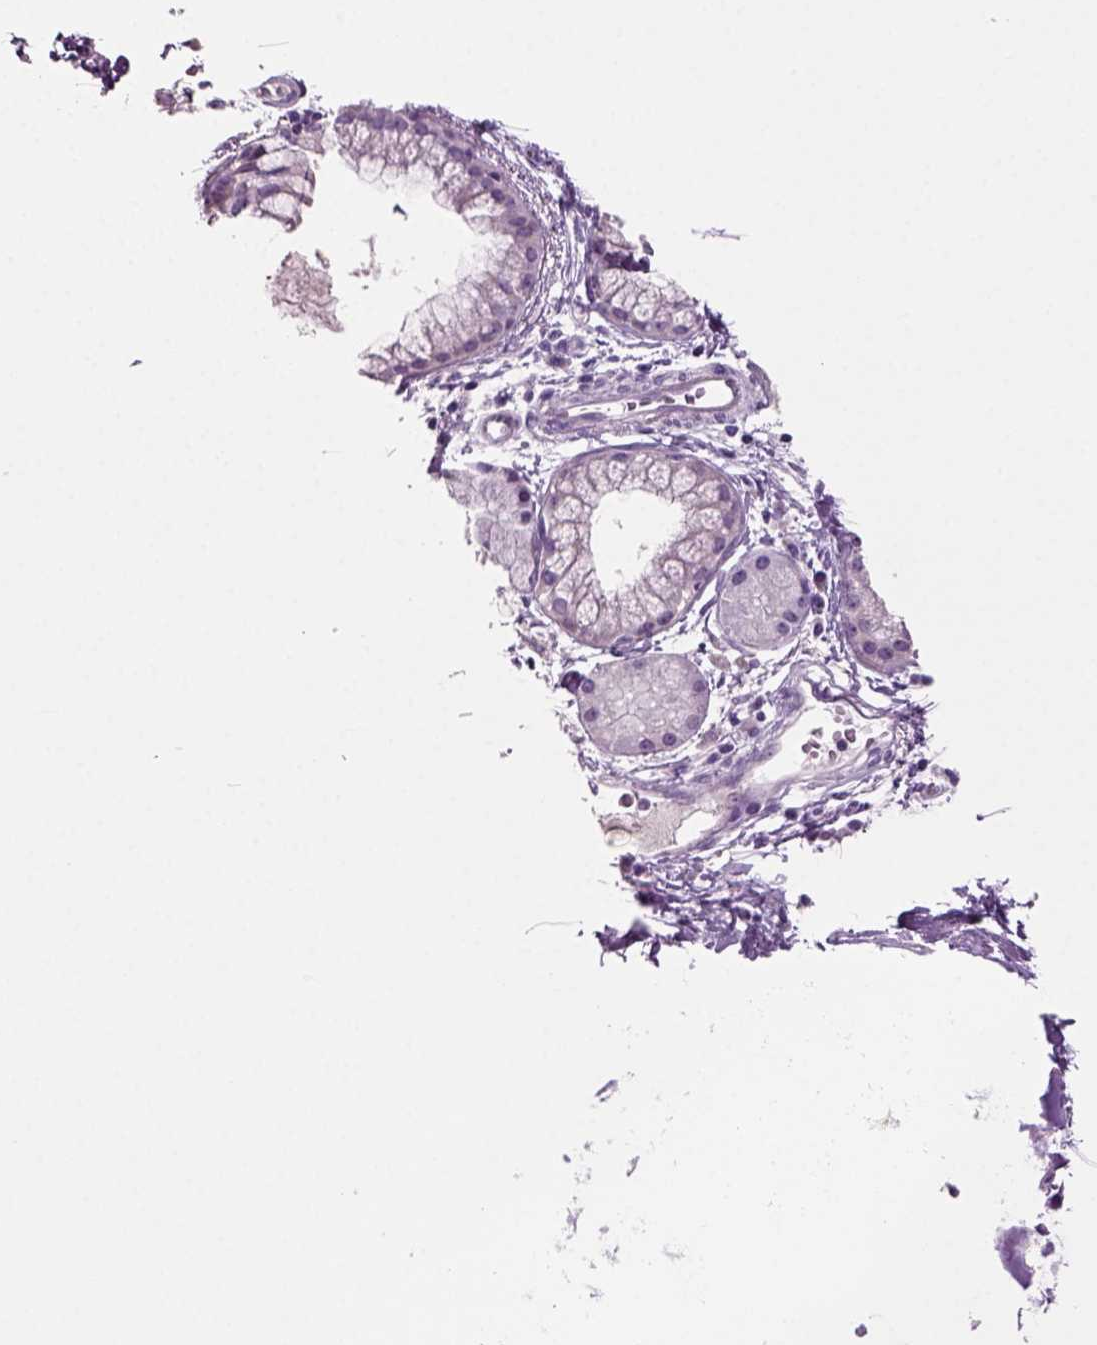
{"staining": {"intensity": "negative", "quantity": "none", "location": "none"}, "tissue": "bronchus", "cell_type": "Respiratory epithelial cells", "image_type": "normal", "snomed": [{"axis": "morphology", "description": "Normal tissue, NOS"}, {"axis": "topography", "description": "Bronchus"}, {"axis": "topography", "description": "Lung"}], "caption": "This is an immunohistochemistry histopathology image of benign human bronchus. There is no expression in respiratory epithelial cells.", "gene": "COL9A2", "patient": {"sex": "female", "age": 57}}